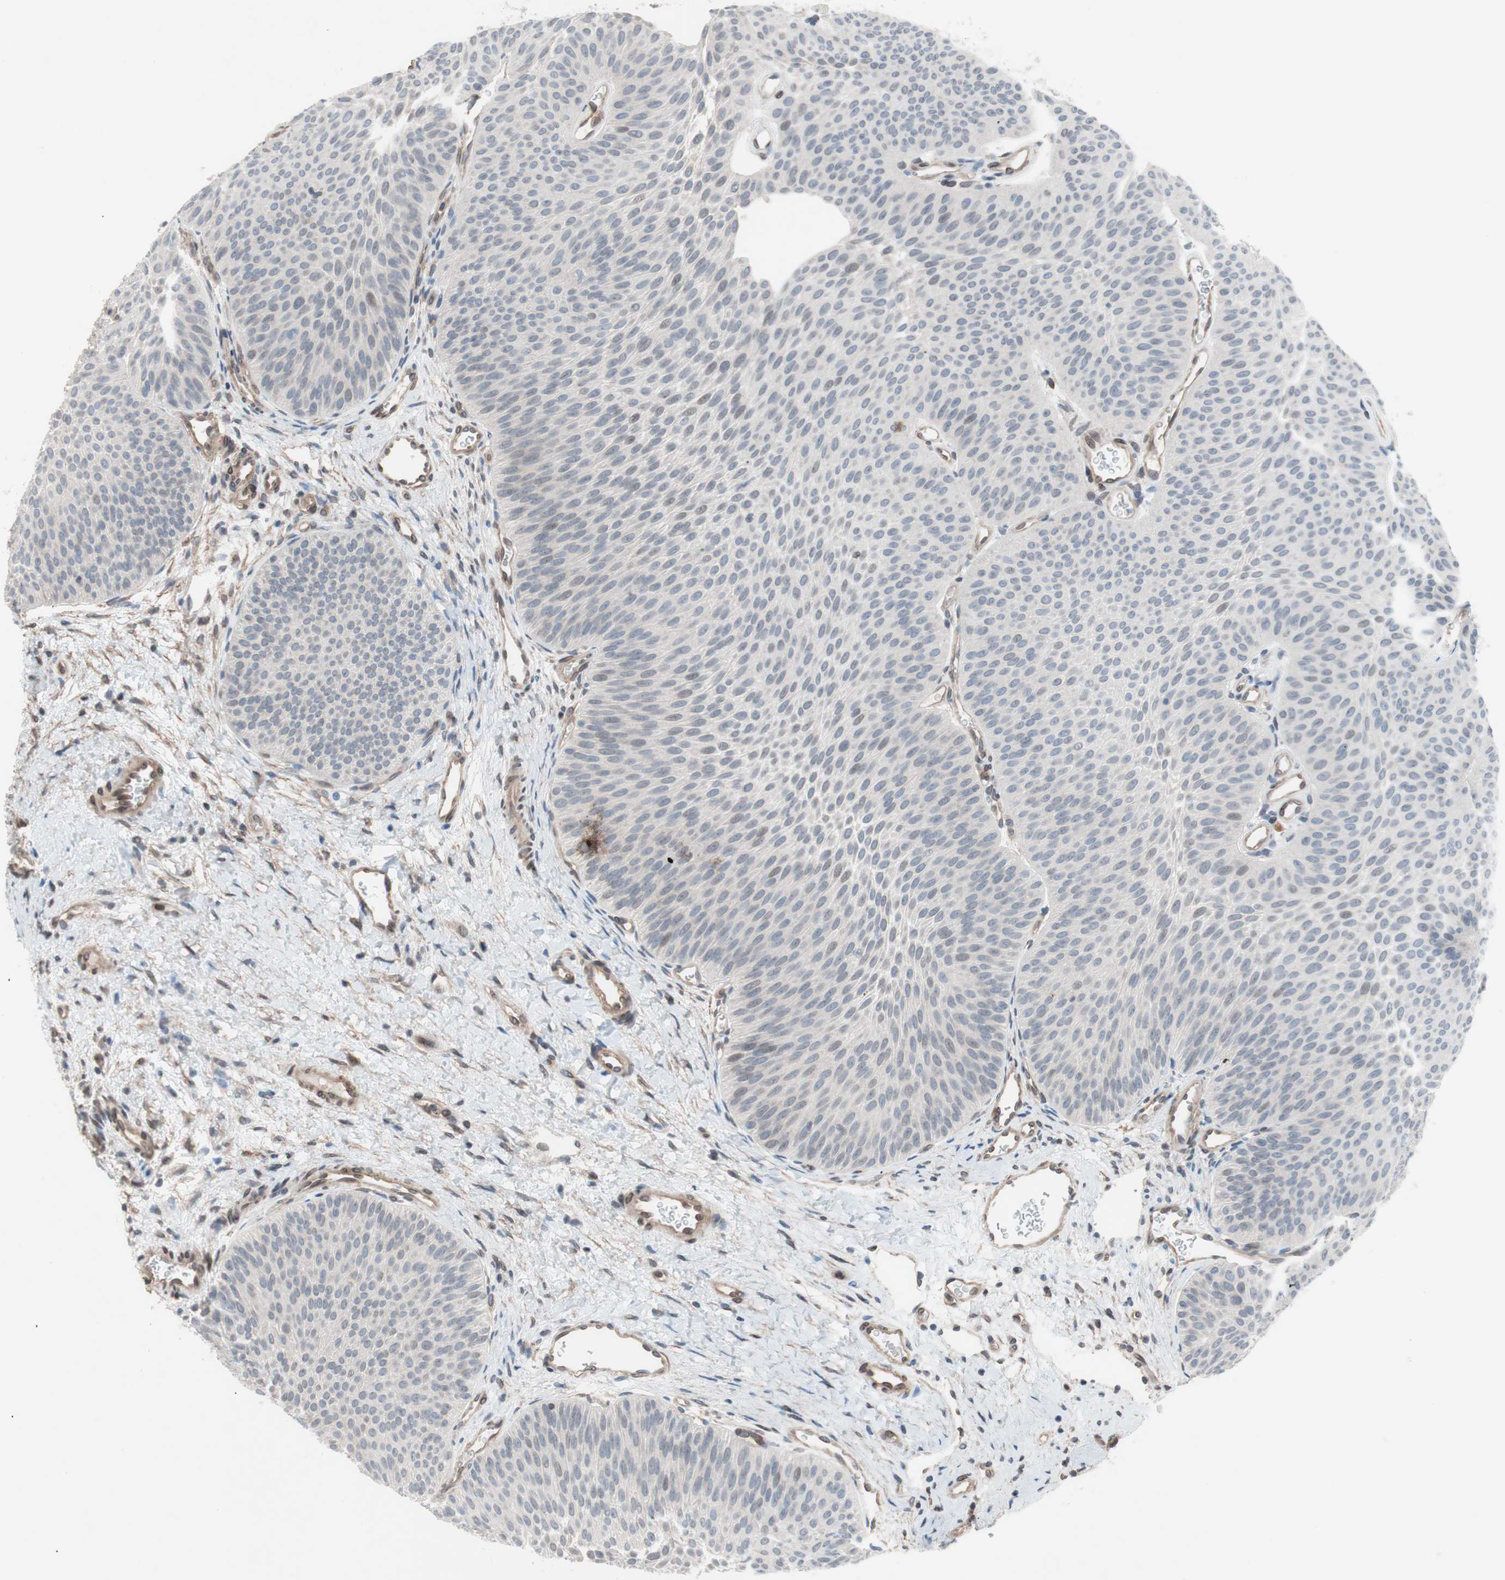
{"staining": {"intensity": "negative", "quantity": "none", "location": "none"}, "tissue": "urothelial cancer", "cell_type": "Tumor cells", "image_type": "cancer", "snomed": [{"axis": "morphology", "description": "Urothelial carcinoma, Low grade"}, {"axis": "topography", "description": "Urinary bladder"}], "caption": "IHC of low-grade urothelial carcinoma displays no expression in tumor cells. The staining was performed using DAB (3,3'-diaminobenzidine) to visualize the protein expression in brown, while the nuclei were stained in blue with hematoxylin (Magnification: 20x).", "gene": "ARNT2", "patient": {"sex": "female", "age": 60}}